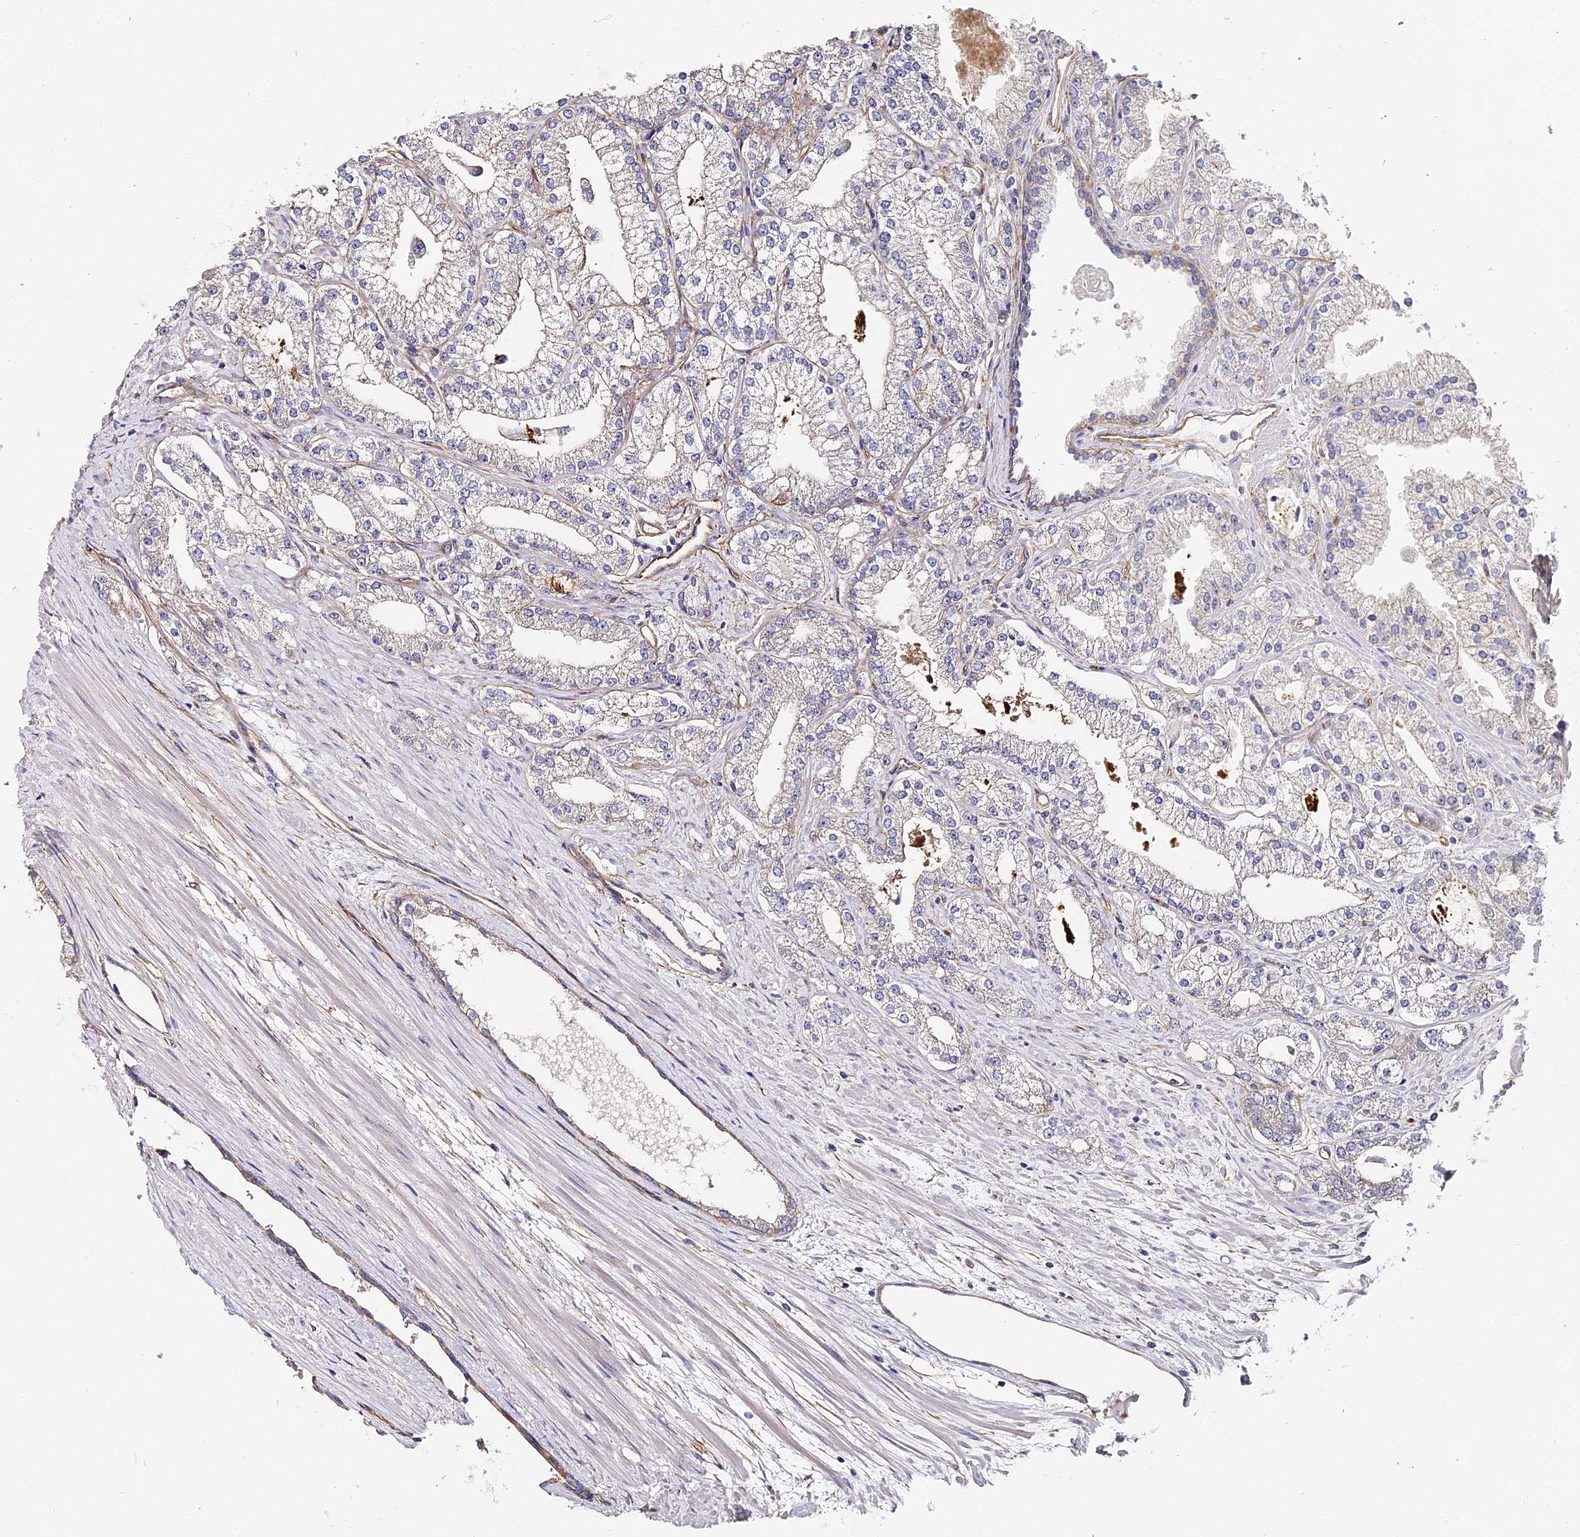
{"staining": {"intensity": "negative", "quantity": "none", "location": "none"}, "tissue": "prostate cancer", "cell_type": "Tumor cells", "image_type": "cancer", "snomed": [{"axis": "morphology", "description": "Adenocarcinoma, Low grade"}, {"axis": "topography", "description": "Prostate"}], "caption": "DAB immunohistochemical staining of human prostate cancer reveals no significant staining in tumor cells.", "gene": "CCDC30", "patient": {"sex": "male", "age": 69}}